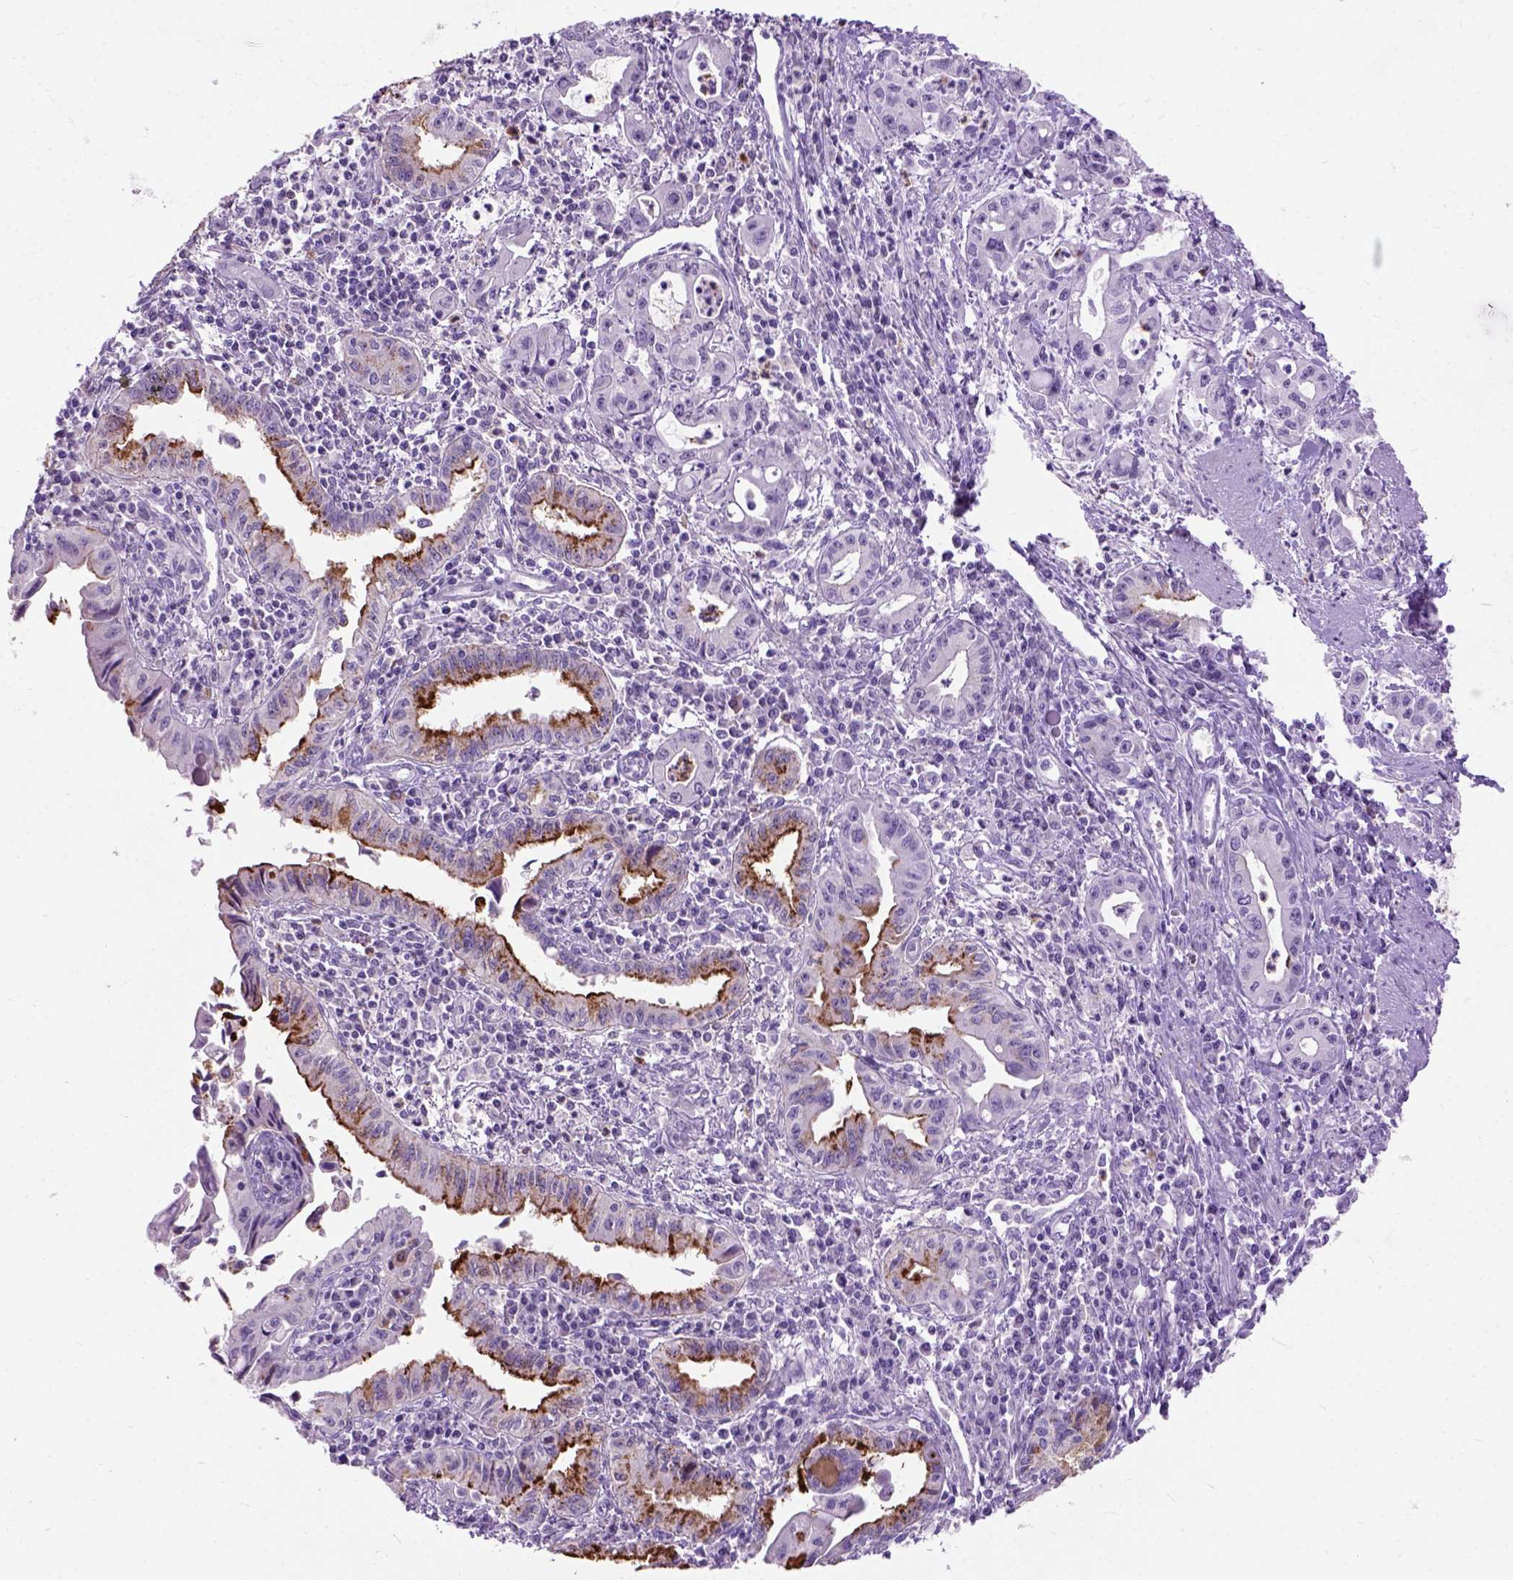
{"staining": {"intensity": "strong", "quantity": "25%-75%", "location": "cytoplasmic/membranous"}, "tissue": "pancreatic cancer", "cell_type": "Tumor cells", "image_type": "cancer", "snomed": [{"axis": "morphology", "description": "Adenocarcinoma, NOS"}, {"axis": "topography", "description": "Pancreas"}], "caption": "Immunohistochemistry (DAB) staining of human pancreatic cancer demonstrates strong cytoplasmic/membranous protein positivity in approximately 25%-75% of tumor cells.", "gene": "MAPT", "patient": {"sex": "male", "age": 72}}